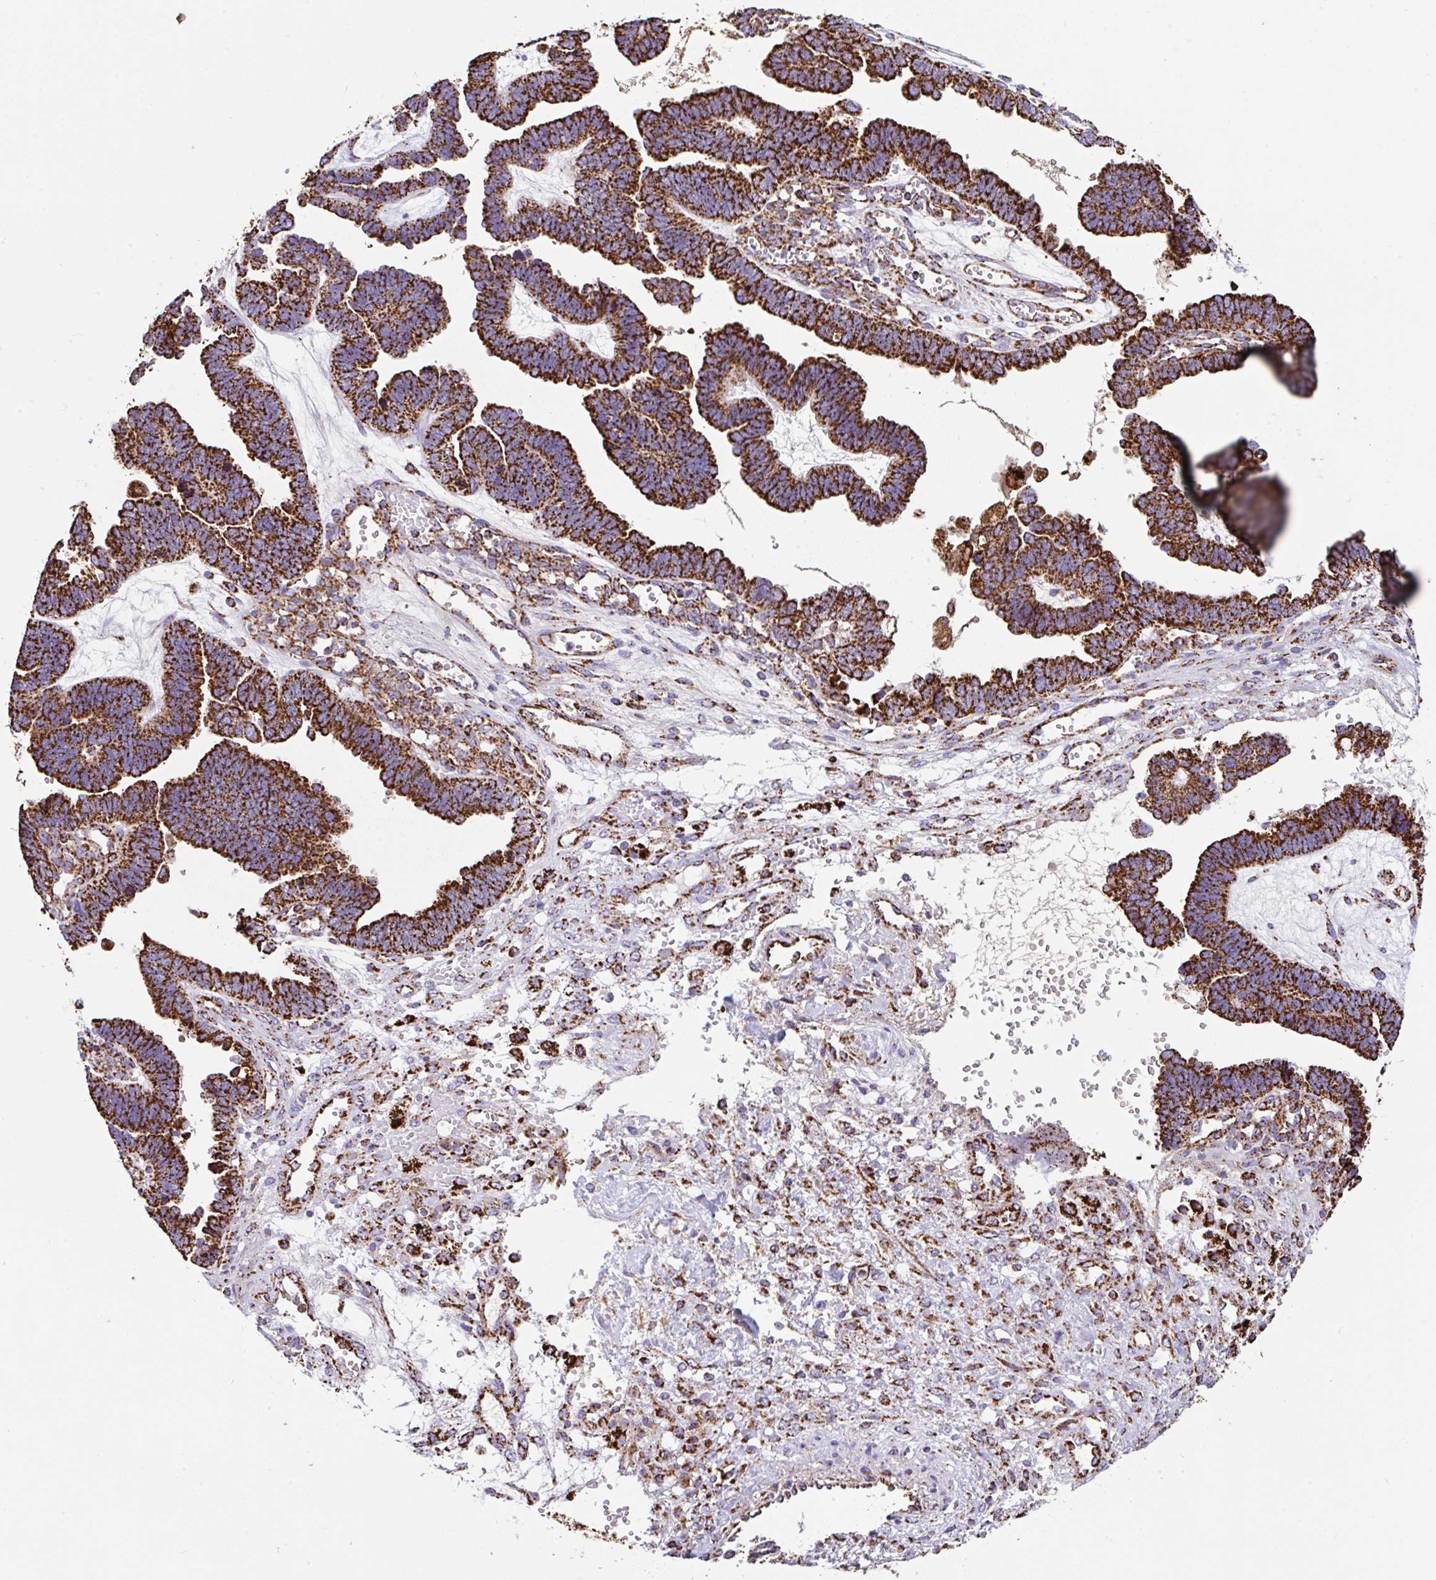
{"staining": {"intensity": "strong", "quantity": ">75%", "location": "cytoplasmic/membranous"}, "tissue": "ovarian cancer", "cell_type": "Tumor cells", "image_type": "cancer", "snomed": [{"axis": "morphology", "description": "Cystadenocarcinoma, serous, NOS"}, {"axis": "topography", "description": "Ovary"}], "caption": "Ovarian cancer stained with a brown dye demonstrates strong cytoplasmic/membranous positive positivity in about >75% of tumor cells.", "gene": "ANKRD33B", "patient": {"sex": "female", "age": 51}}